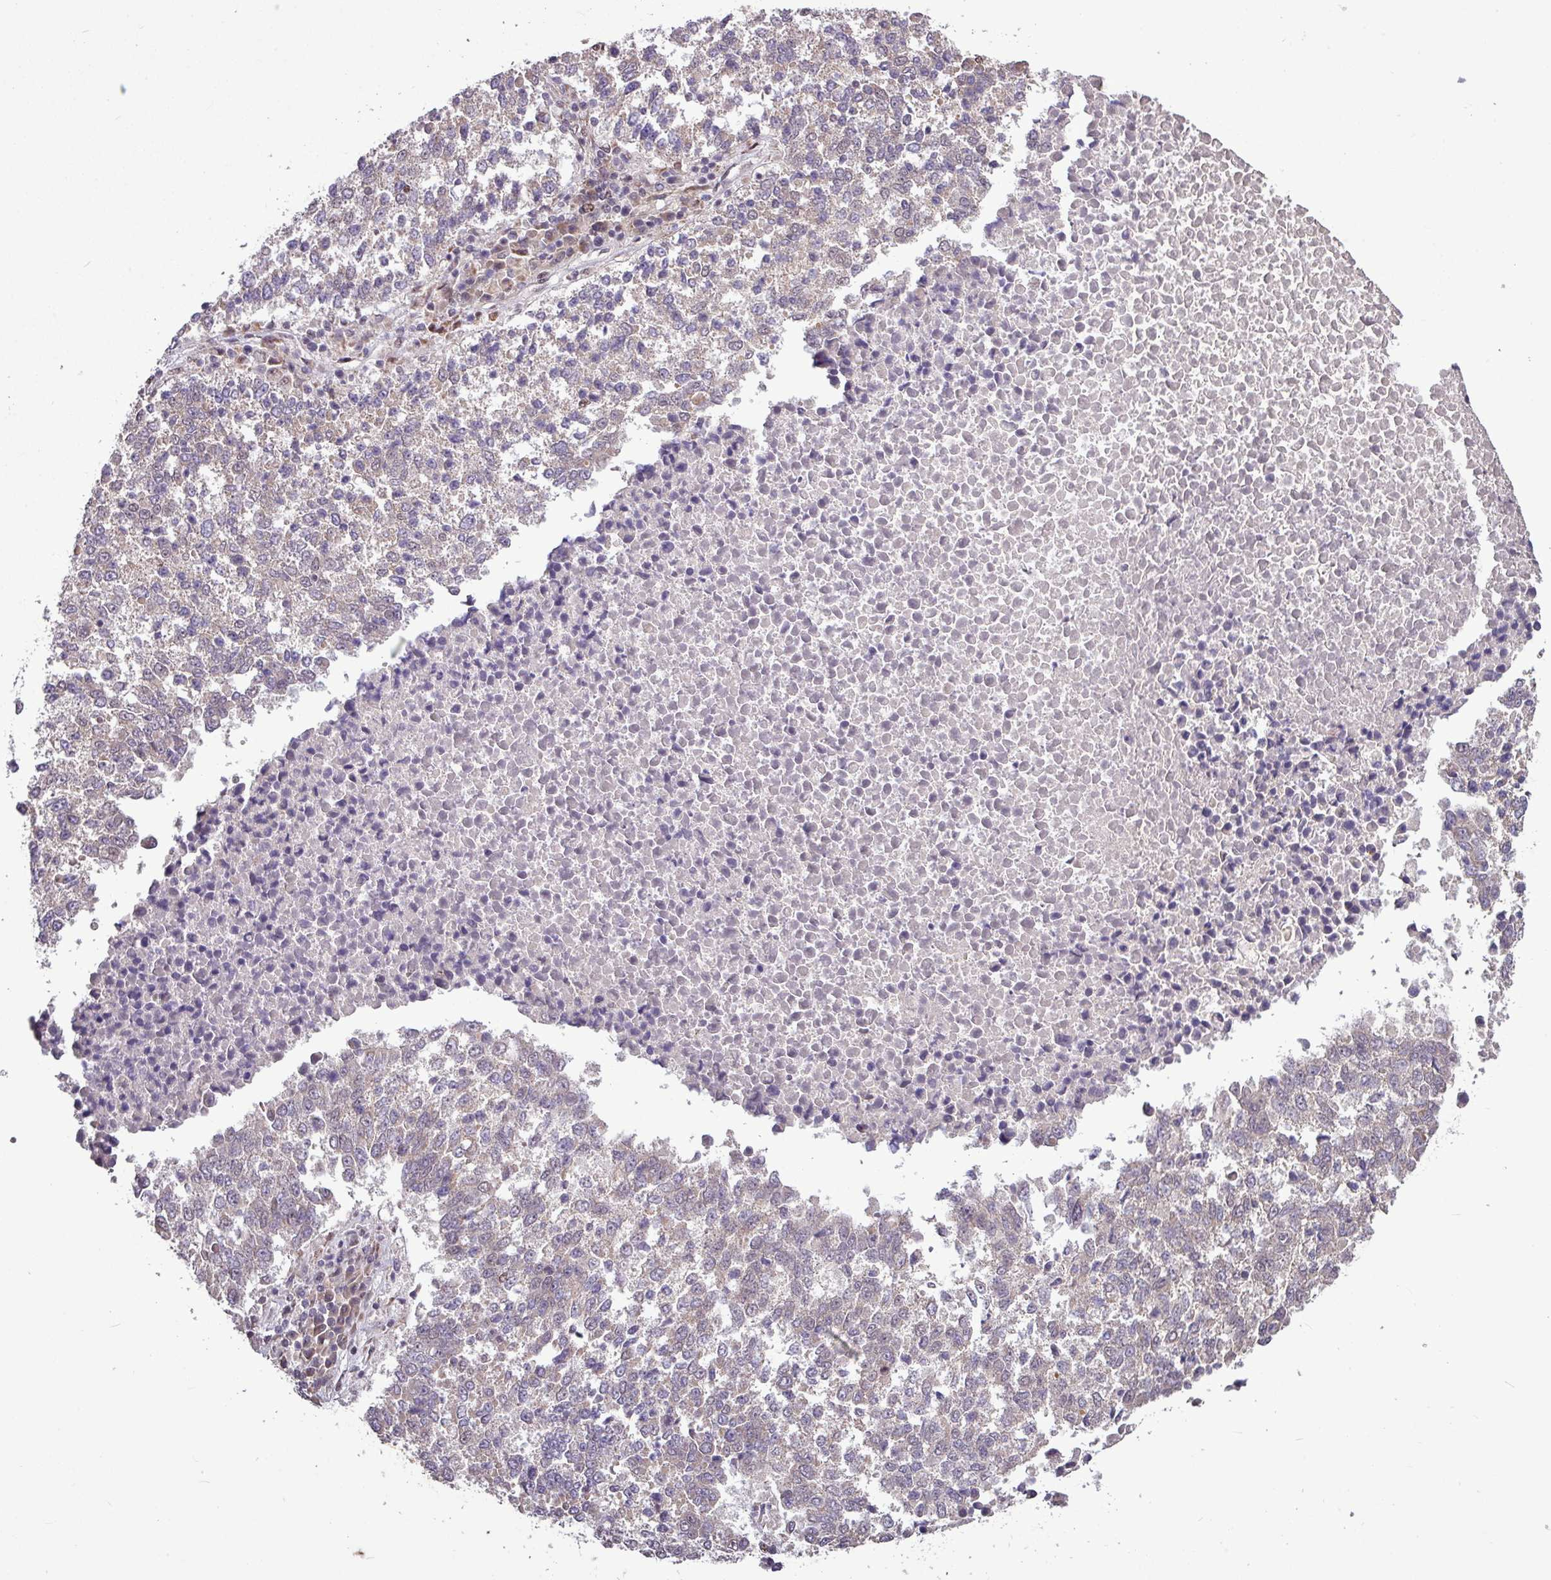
{"staining": {"intensity": "weak", "quantity": "<25%", "location": "cytoplasmic/membranous"}, "tissue": "lung cancer", "cell_type": "Tumor cells", "image_type": "cancer", "snomed": [{"axis": "morphology", "description": "Squamous cell carcinoma, NOS"}, {"axis": "topography", "description": "Lung"}], "caption": "Image shows no protein positivity in tumor cells of lung cancer (squamous cell carcinoma) tissue.", "gene": "SKIC2", "patient": {"sex": "male", "age": 73}}